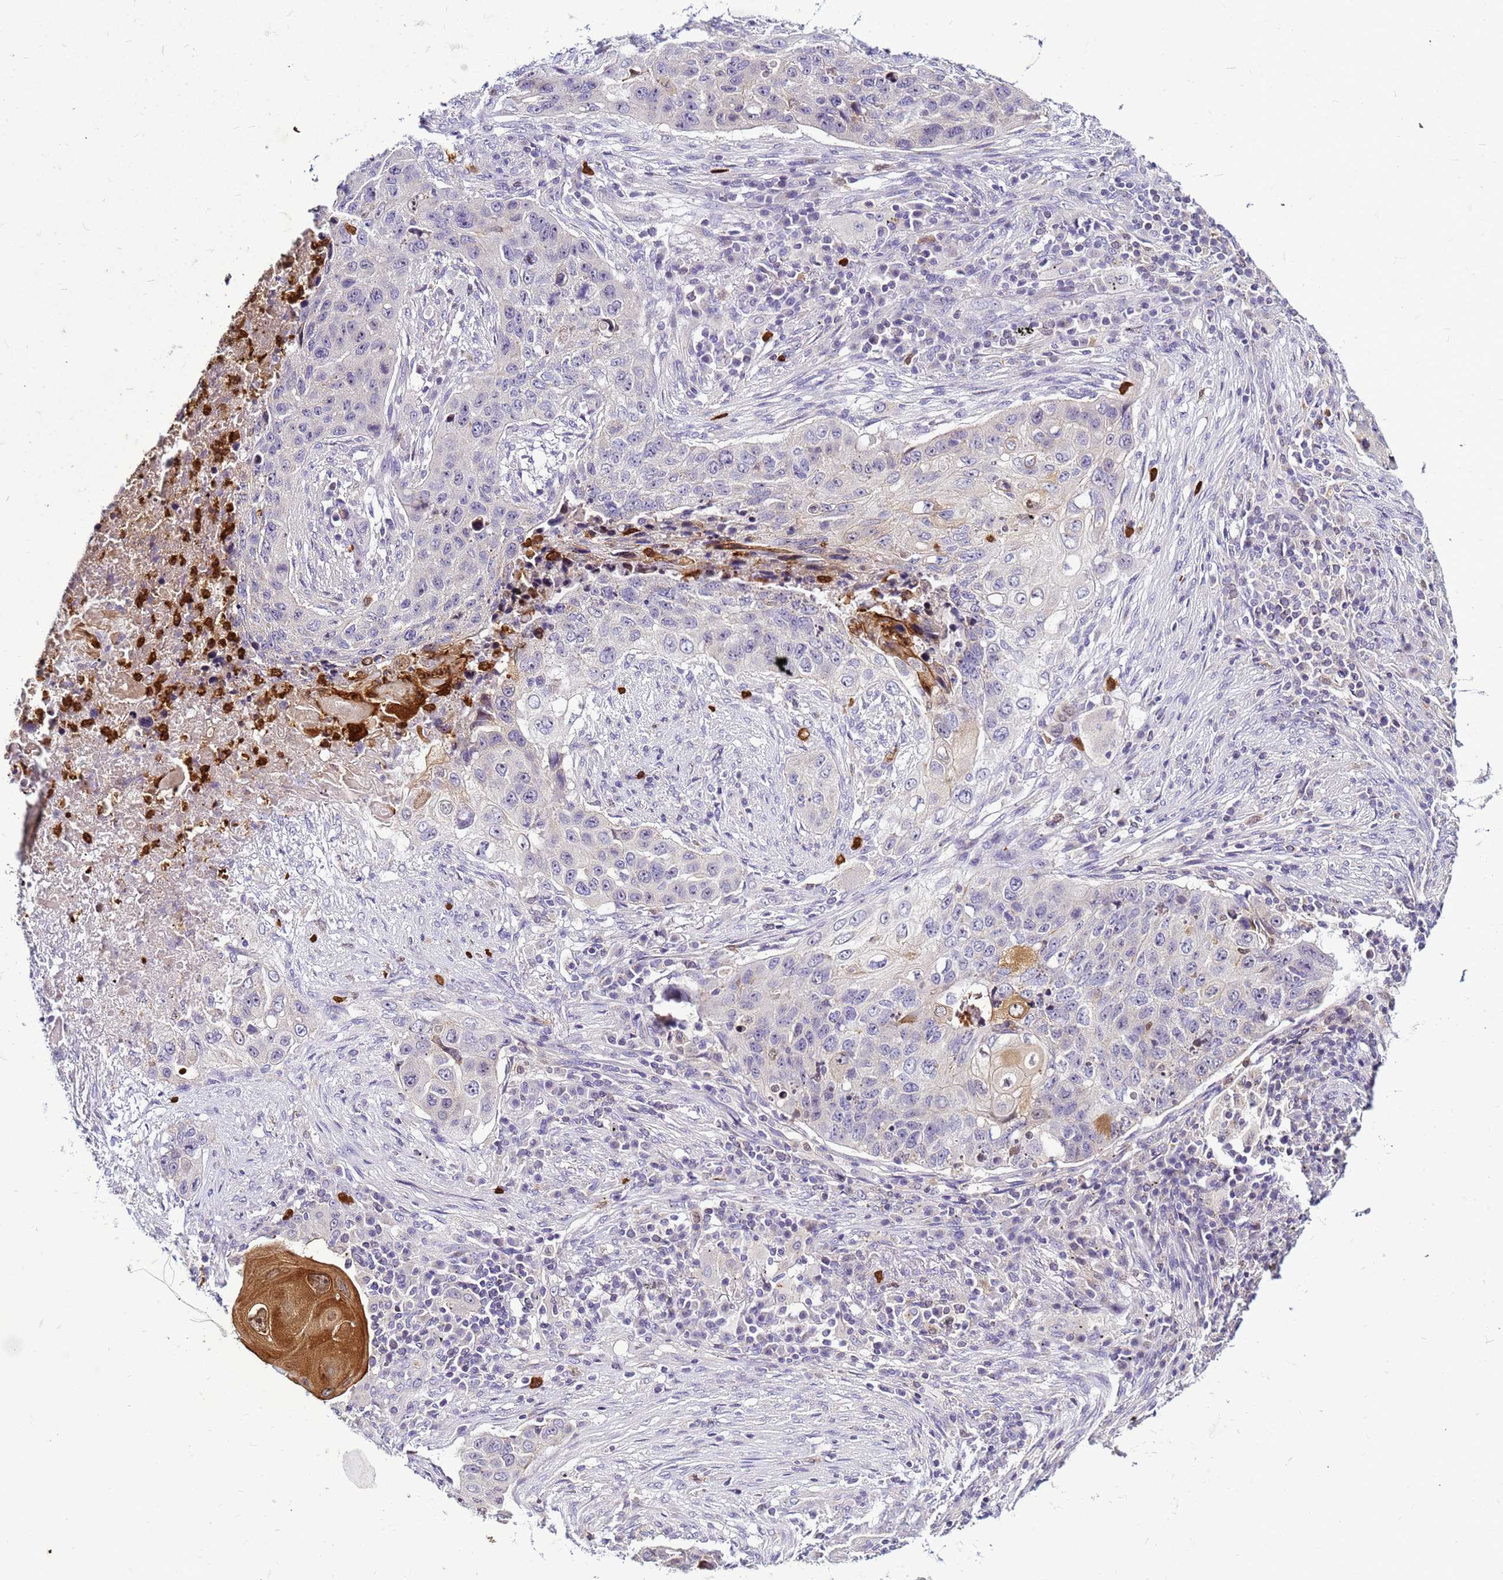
{"staining": {"intensity": "negative", "quantity": "none", "location": "none"}, "tissue": "lung cancer", "cell_type": "Tumor cells", "image_type": "cancer", "snomed": [{"axis": "morphology", "description": "Squamous cell carcinoma, NOS"}, {"axis": "topography", "description": "Lung"}], "caption": "DAB (3,3'-diaminobenzidine) immunohistochemical staining of lung squamous cell carcinoma displays no significant staining in tumor cells.", "gene": "VPS4B", "patient": {"sex": "female", "age": 63}}